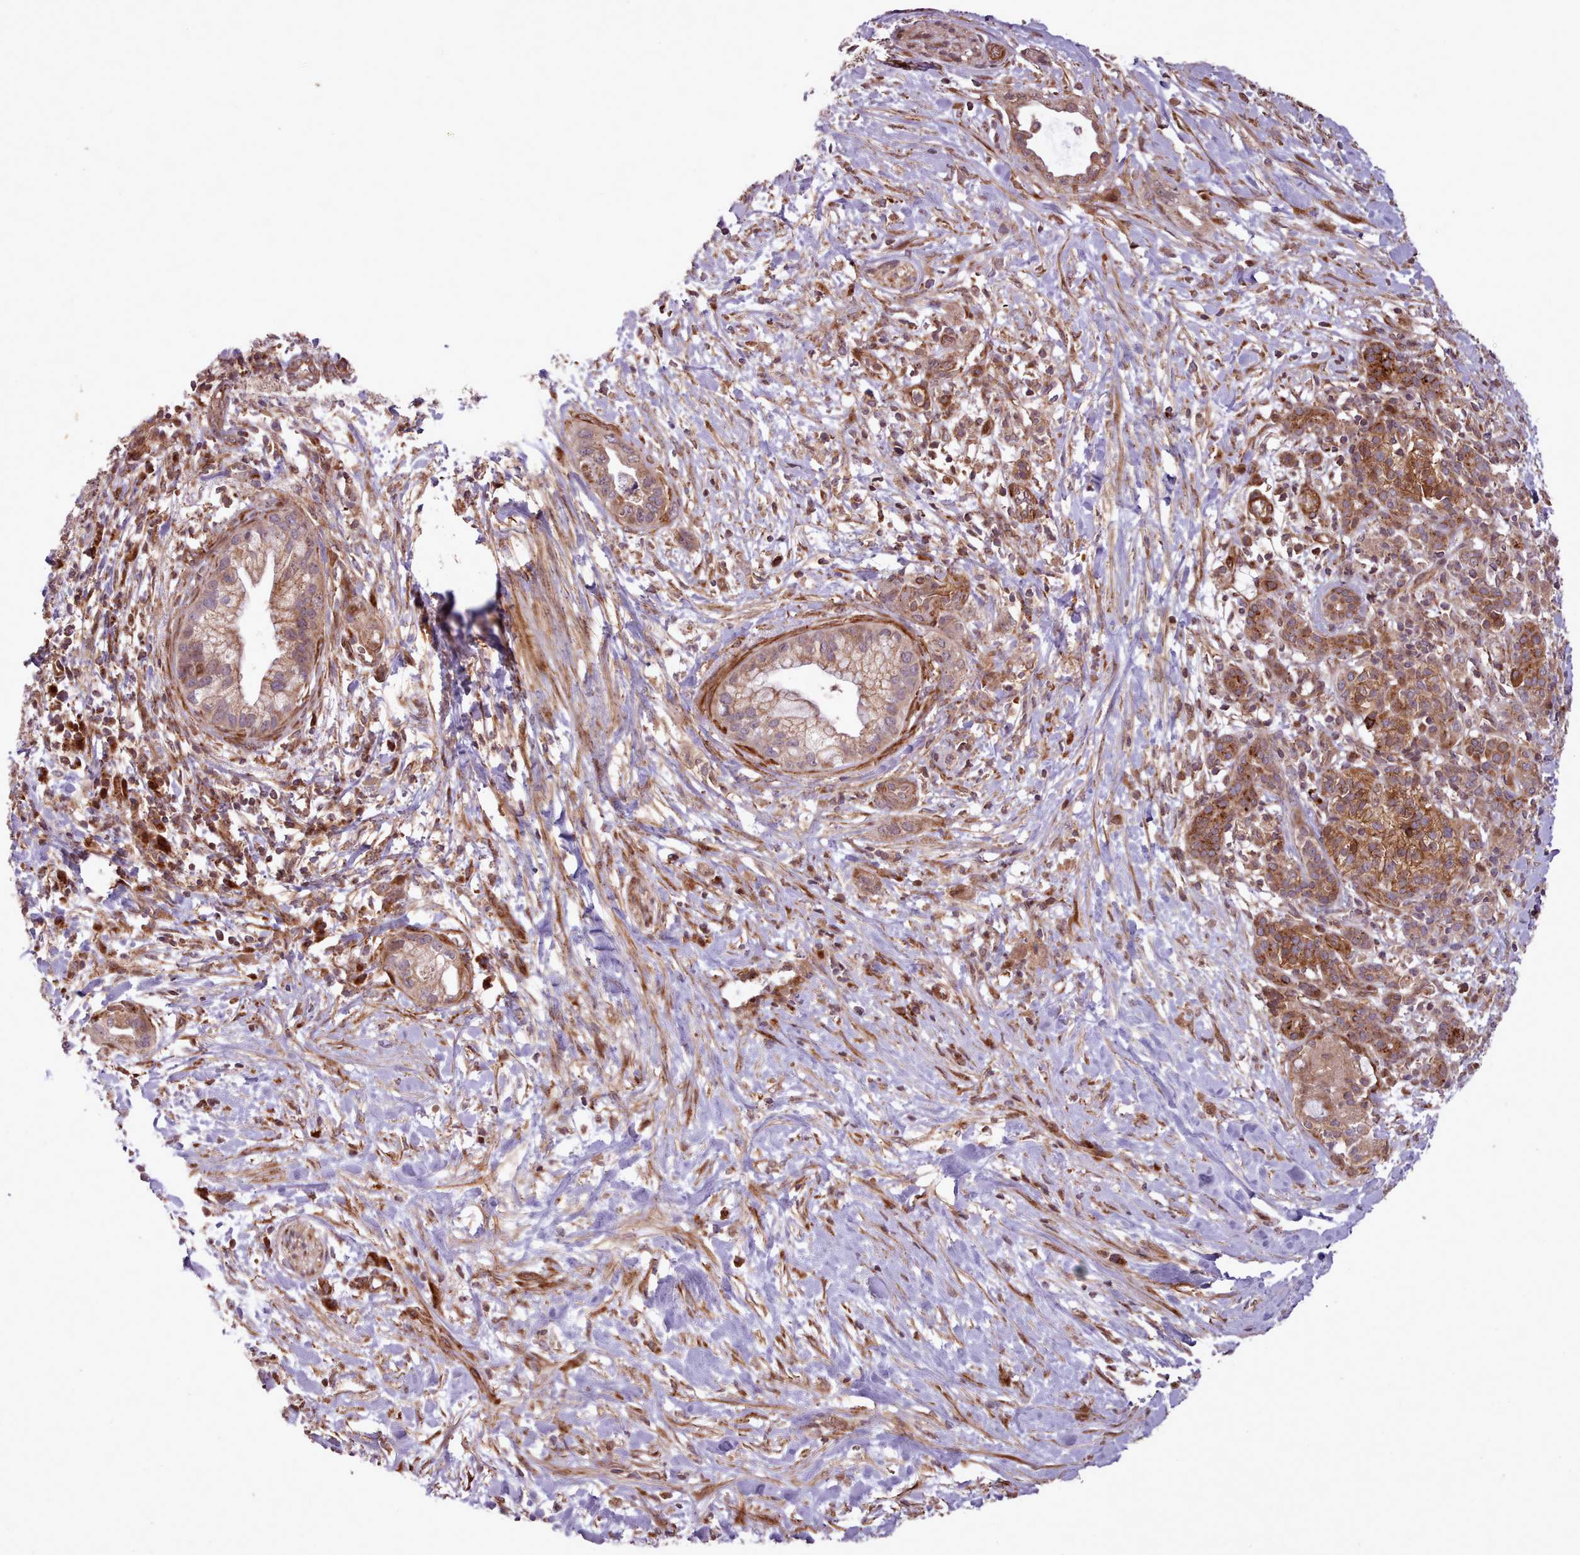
{"staining": {"intensity": "moderate", "quantity": ">75%", "location": "cytoplasmic/membranous"}, "tissue": "pancreatic cancer", "cell_type": "Tumor cells", "image_type": "cancer", "snomed": [{"axis": "morphology", "description": "Adenocarcinoma, NOS"}, {"axis": "topography", "description": "Pancreas"}], "caption": "Immunohistochemistry (IHC) of human pancreatic adenocarcinoma displays medium levels of moderate cytoplasmic/membranous positivity in about >75% of tumor cells. (DAB IHC, brown staining for protein, blue staining for nuclei).", "gene": "NLRP7", "patient": {"sex": "male", "age": 44}}